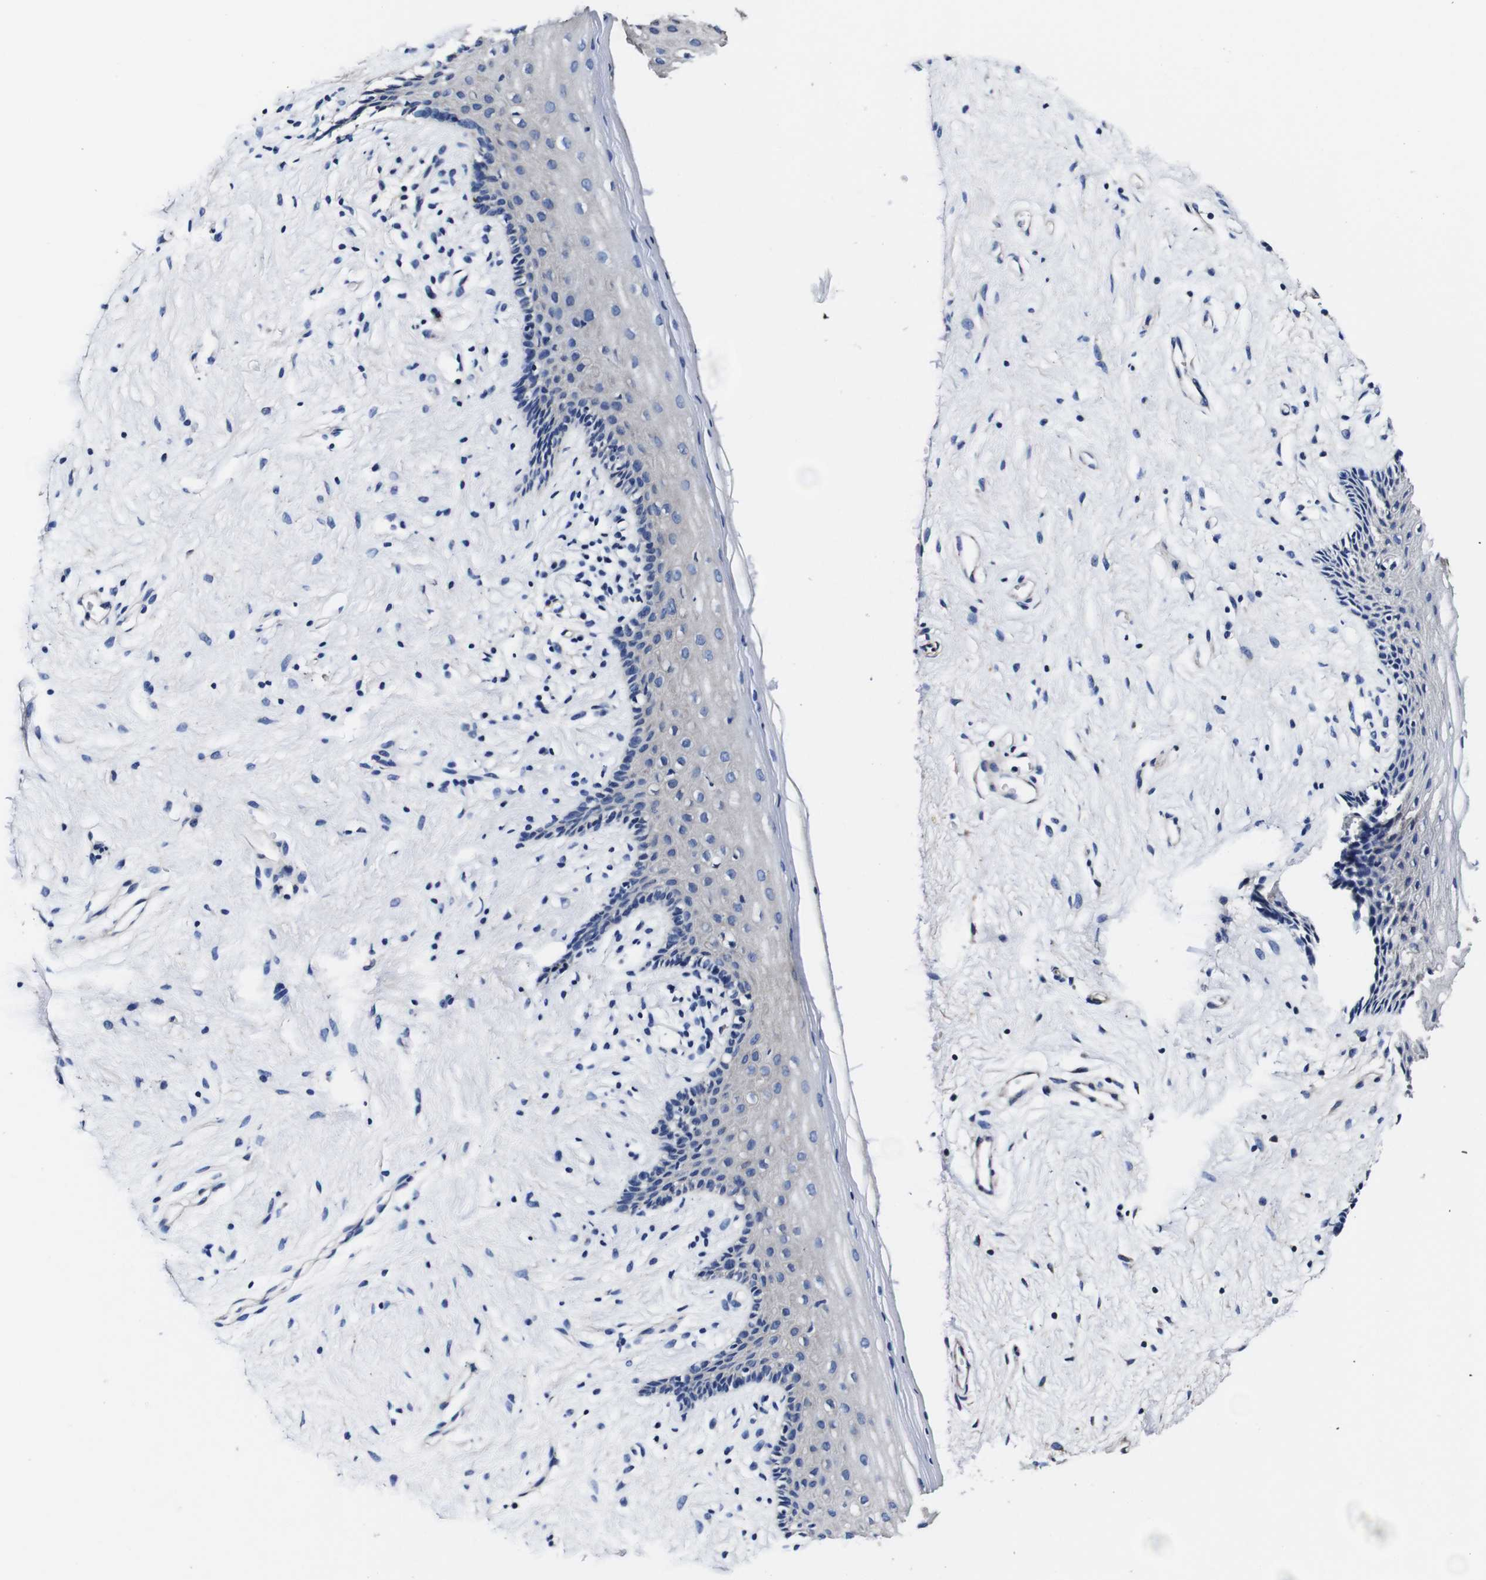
{"staining": {"intensity": "negative", "quantity": "none", "location": "none"}, "tissue": "vagina", "cell_type": "Squamous epithelial cells", "image_type": "normal", "snomed": [{"axis": "morphology", "description": "Normal tissue, NOS"}, {"axis": "topography", "description": "Vagina"}], "caption": "High power microscopy photomicrograph of an immunohistochemistry micrograph of benign vagina, revealing no significant expression in squamous epithelial cells.", "gene": "PDCD6IP", "patient": {"sex": "female", "age": 44}}